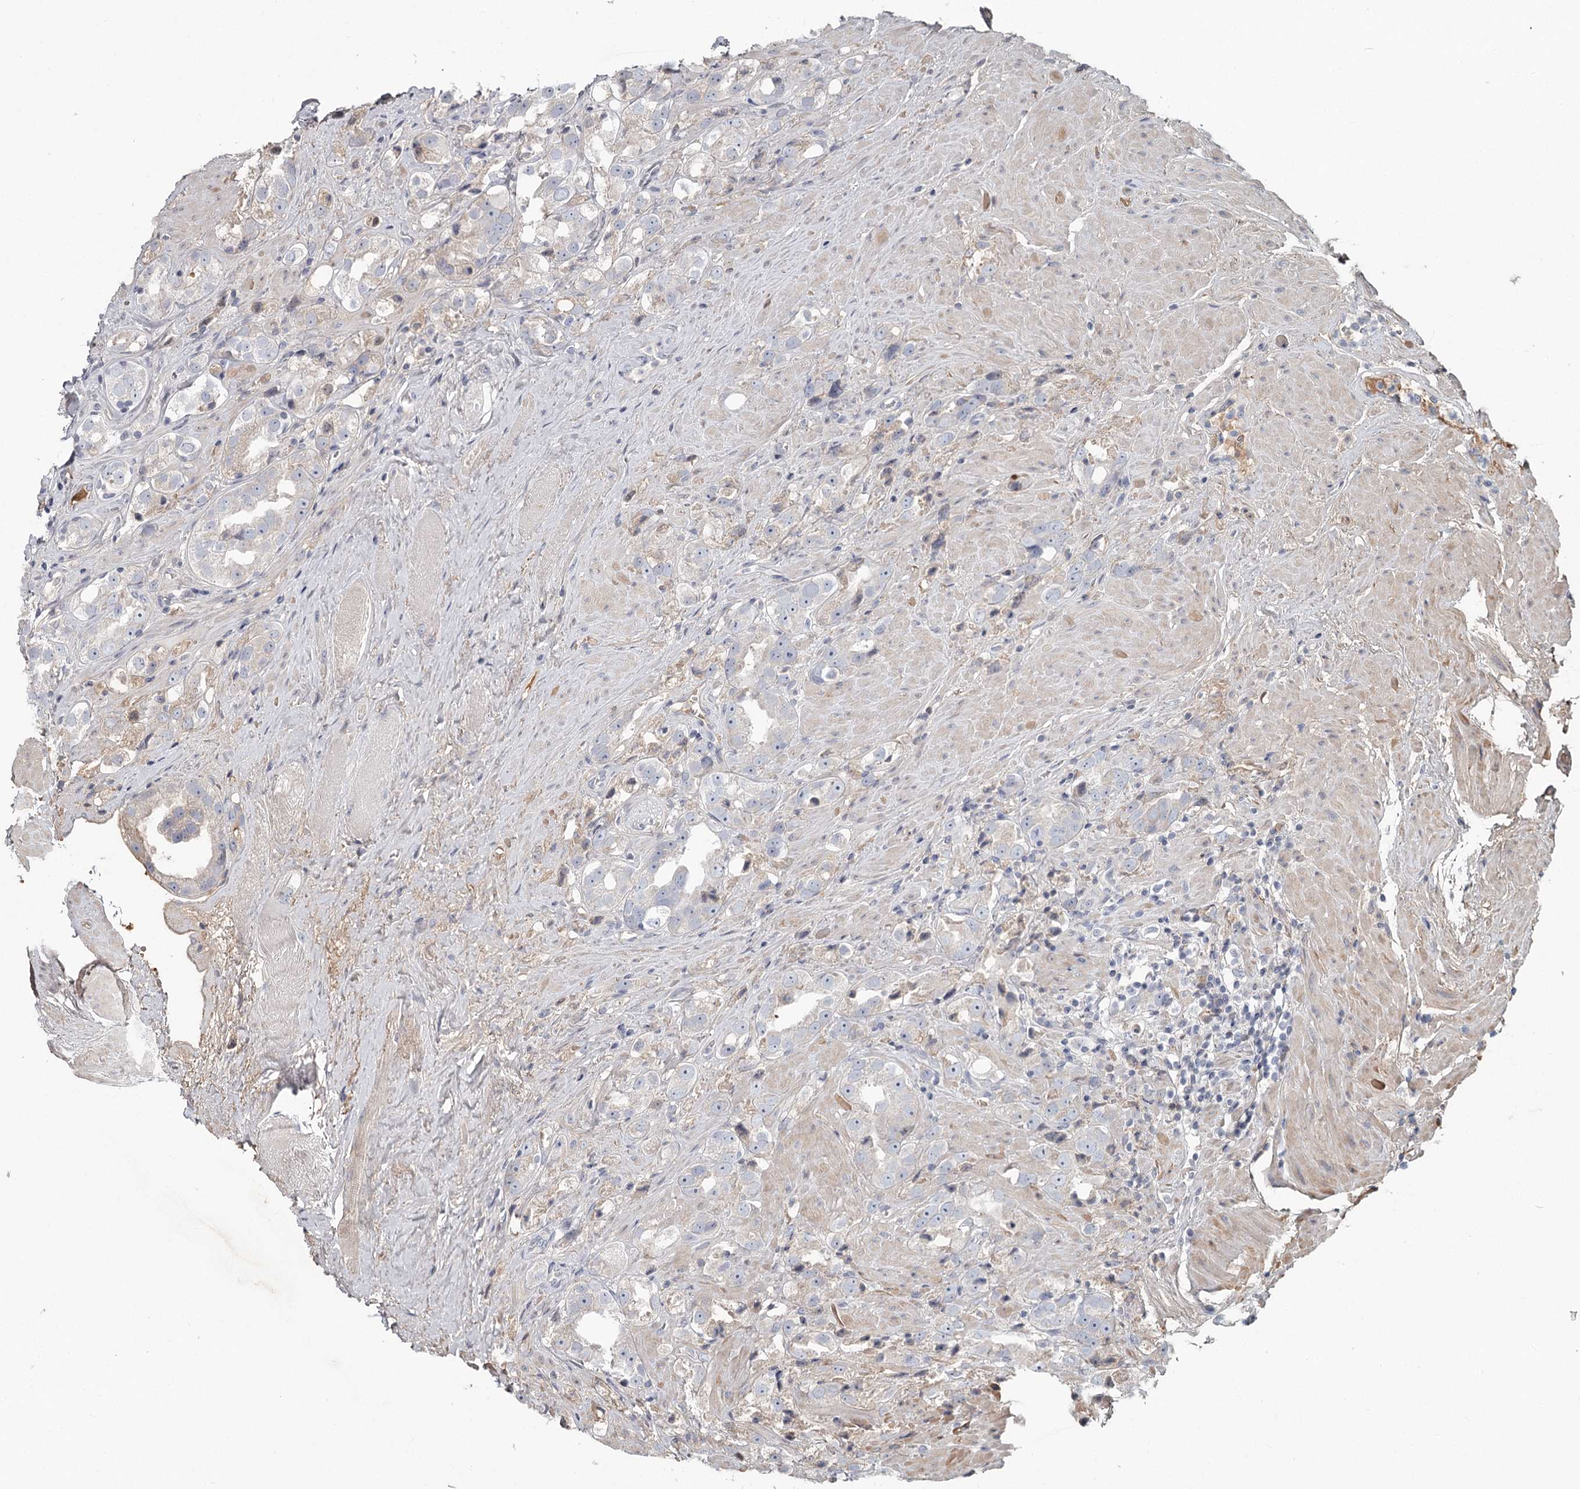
{"staining": {"intensity": "negative", "quantity": "none", "location": "none"}, "tissue": "prostate cancer", "cell_type": "Tumor cells", "image_type": "cancer", "snomed": [{"axis": "morphology", "description": "Adenocarcinoma, NOS"}, {"axis": "topography", "description": "Prostate"}], "caption": "An IHC photomicrograph of prostate cancer (adenocarcinoma) is shown. There is no staining in tumor cells of prostate cancer (adenocarcinoma).", "gene": "DHRS9", "patient": {"sex": "male", "age": 79}}